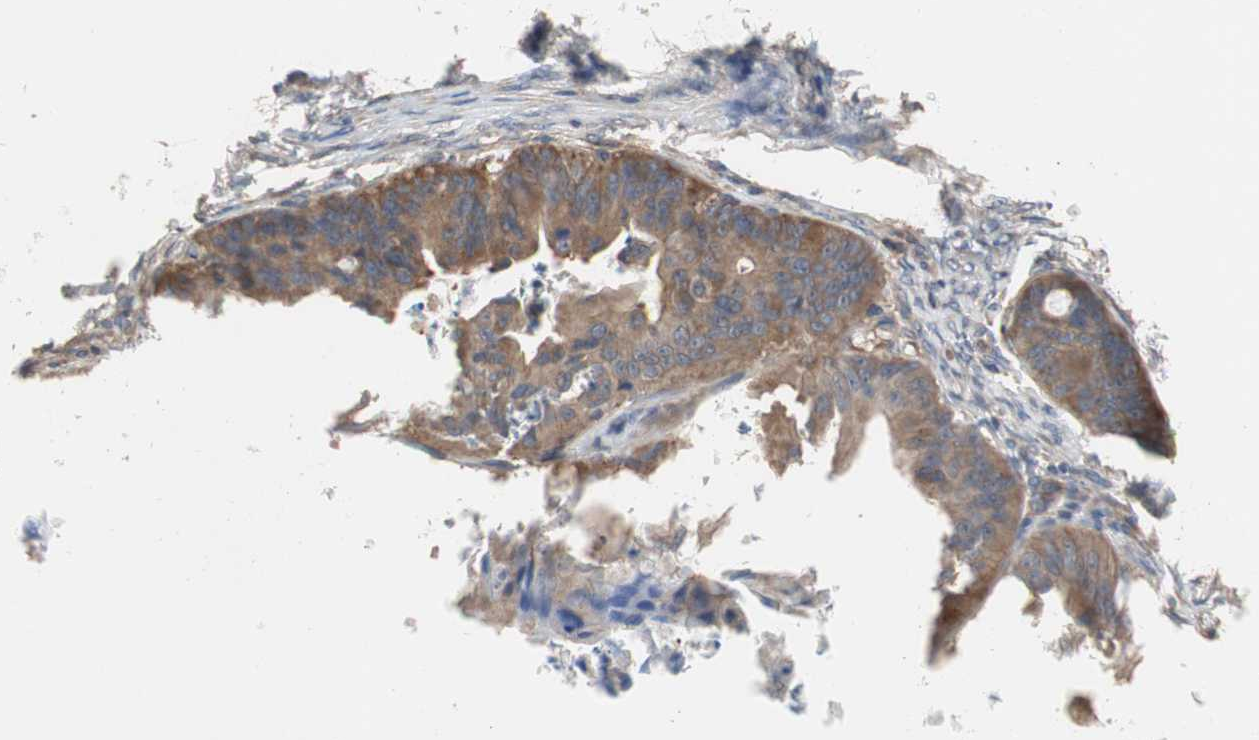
{"staining": {"intensity": "moderate", "quantity": ">75%", "location": "cytoplasmic/membranous"}, "tissue": "ovarian cancer", "cell_type": "Tumor cells", "image_type": "cancer", "snomed": [{"axis": "morphology", "description": "Cystadenocarcinoma, mucinous, NOS"}, {"axis": "topography", "description": "Ovary"}], "caption": "About >75% of tumor cells in human ovarian mucinous cystadenocarcinoma reveal moderate cytoplasmic/membranous protein positivity as visualized by brown immunohistochemical staining.", "gene": "MAP4K2", "patient": {"sex": "female", "age": 37}}